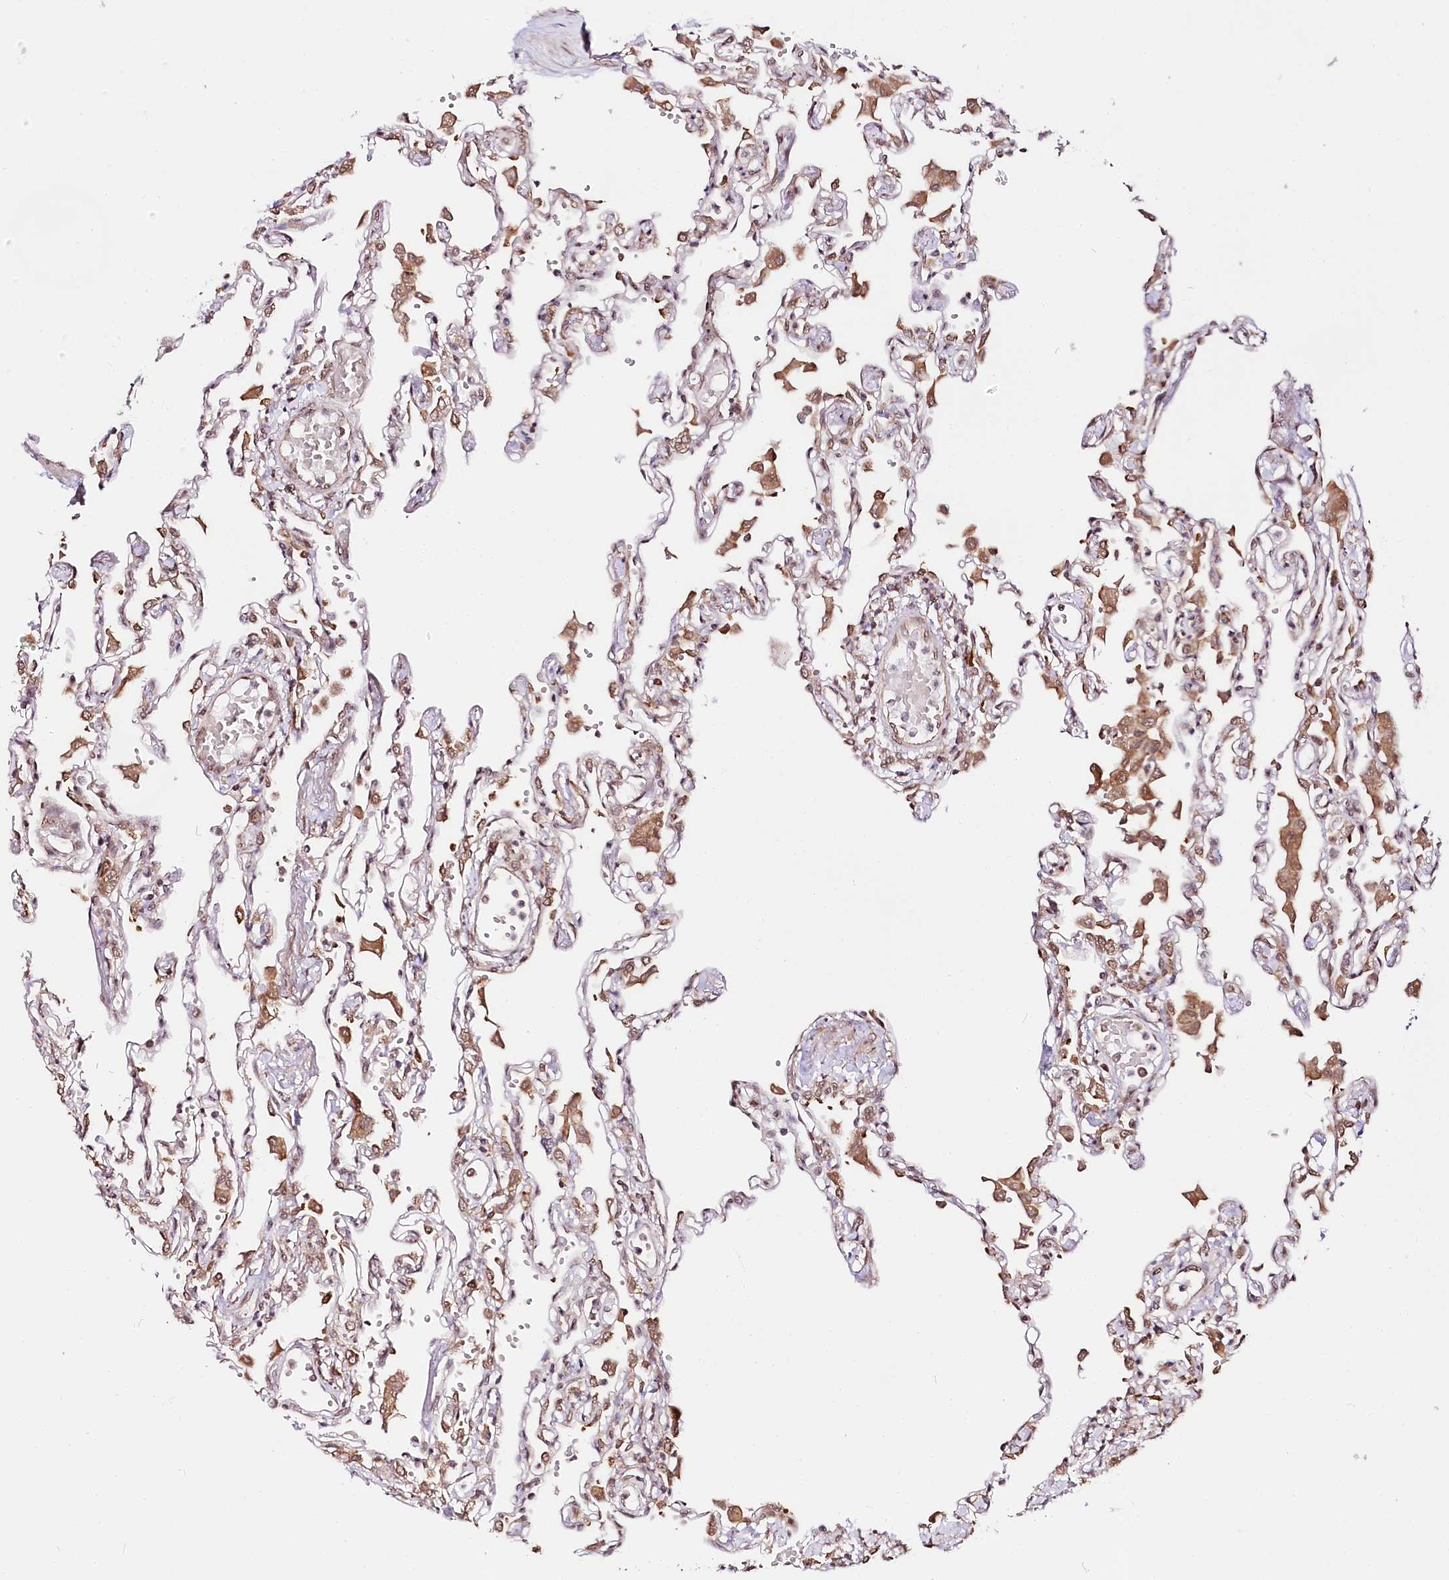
{"staining": {"intensity": "moderate", "quantity": "<25%", "location": "cytoplasmic/membranous"}, "tissue": "lung", "cell_type": "Alveolar cells", "image_type": "normal", "snomed": [{"axis": "morphology", "description": "Normal tissue, NOS"}, {"axis": "topography", "description": "Bronchus"}, {"axis": "topography", "description": "Lung"}], "caption": "Protein expression analysis of normal lung reveals moderate cytoplasmic/membranous expression in approximately <25% of alveolar cells. (Stains: DAB in brown, nuclei in blue, Microscopy: brightfield microscopy at high magnification).", "gene": "CNPY2", "patient": {"sex": "female", "age": 49}}